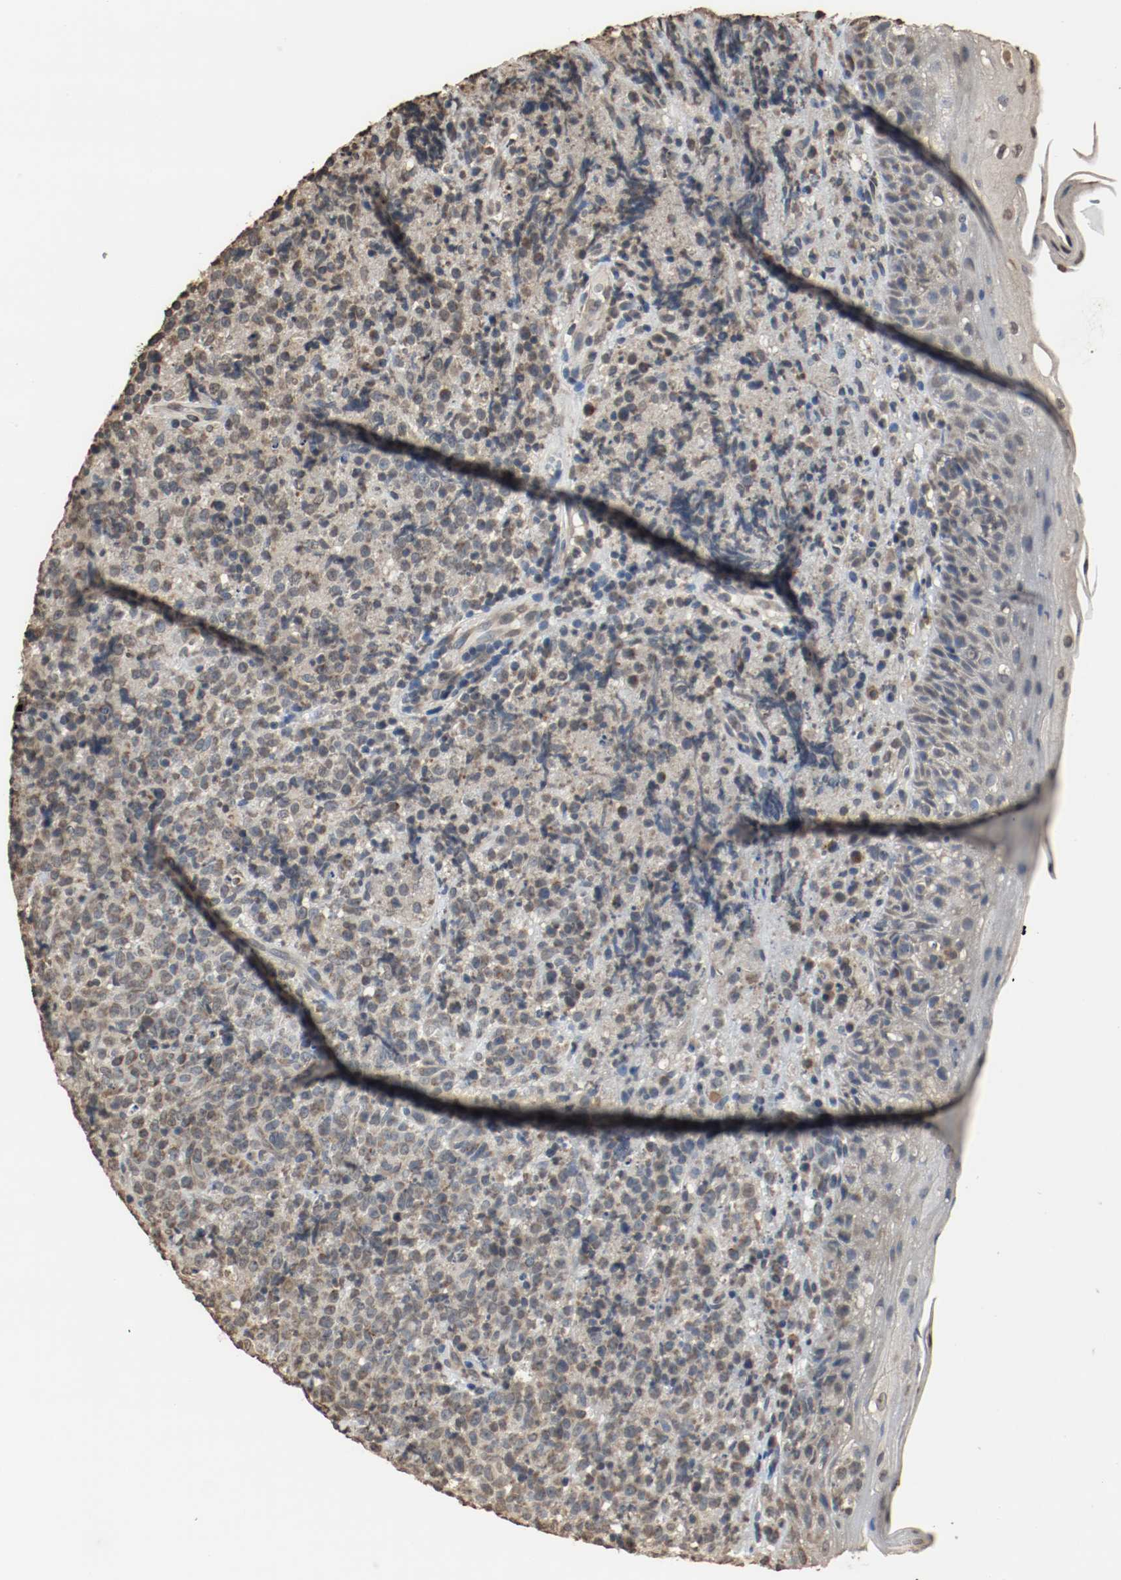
{"staining": {"intensity": "weak", "quantity": "25%-75%", "location": "cytoplasmic/membranous"}, "tissue": "lymphoma", "cell_type": "Tumor cells", "image_type": "cancer", "snomed": [{"axis": "morphology", "description": "Malignant lymphoma, non-Hodgkin's type, High grade"}, {"axis": "topography", "description": "Tonsil"}], "caption": "IHC of high-grade malignant lymphoma, non-Hodgkin's type demonstrates low levels of weak cytoplasmic/membranous staining in about 25%-75% of tumor cells. The staining is performed using DAB (3,3'-diaminobenzidine) brown chromogen to label protein expression. The nuclei are counter-stained blue using hematoxylin.", "gene": "RTN4", "patient": {"sex": "female", "age": 36}}